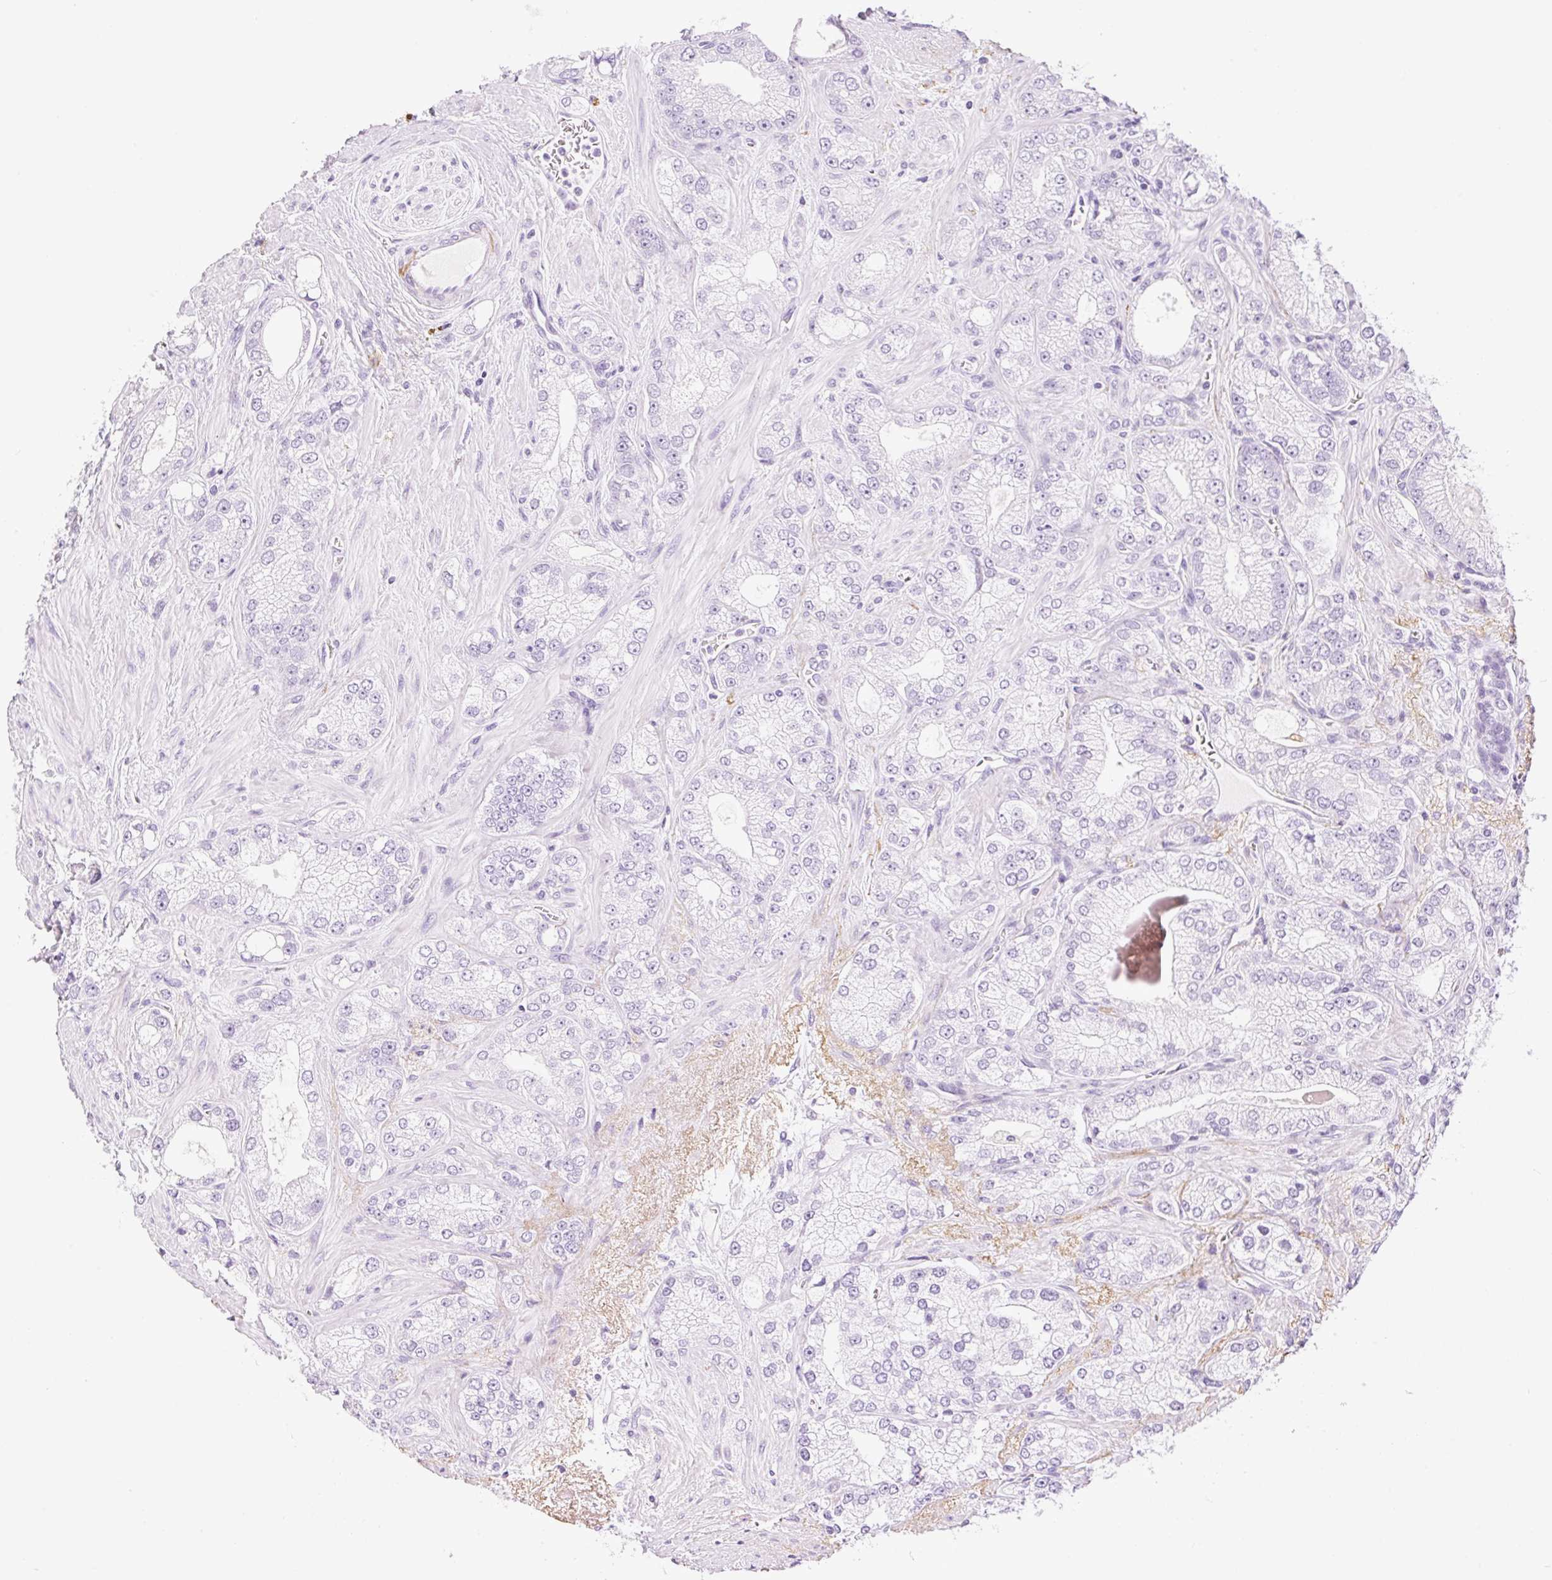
{"staining": {"intensity": "negative", "quantity": "none", "location": "none"}, "tissue": "prostate cancer", "cell_type": "Tumor cells", "image_type": "cancer", "snomed": [{"axis": "morphology", "description": "Normal tissue, NOS"}, {"axis": "morphology", "description": "Adenocarcinoma, High grade"}, {"axis": "topography", "description": "Prostate"}, {"axis": "topography", "description": "Peripheral nerve tissue"}], "caption": "Immunohistochemical staining of high-grade adenocarcinoma (prostate) displays no significant staining in tumor cells. The staining is performed using DAB (3,3'-diaminobenzidine) brown chromogen with nuclei counter-stained in using hematoxylin.", "gene": "SP140L", "patient": {"sex": "male", "age": 68}}